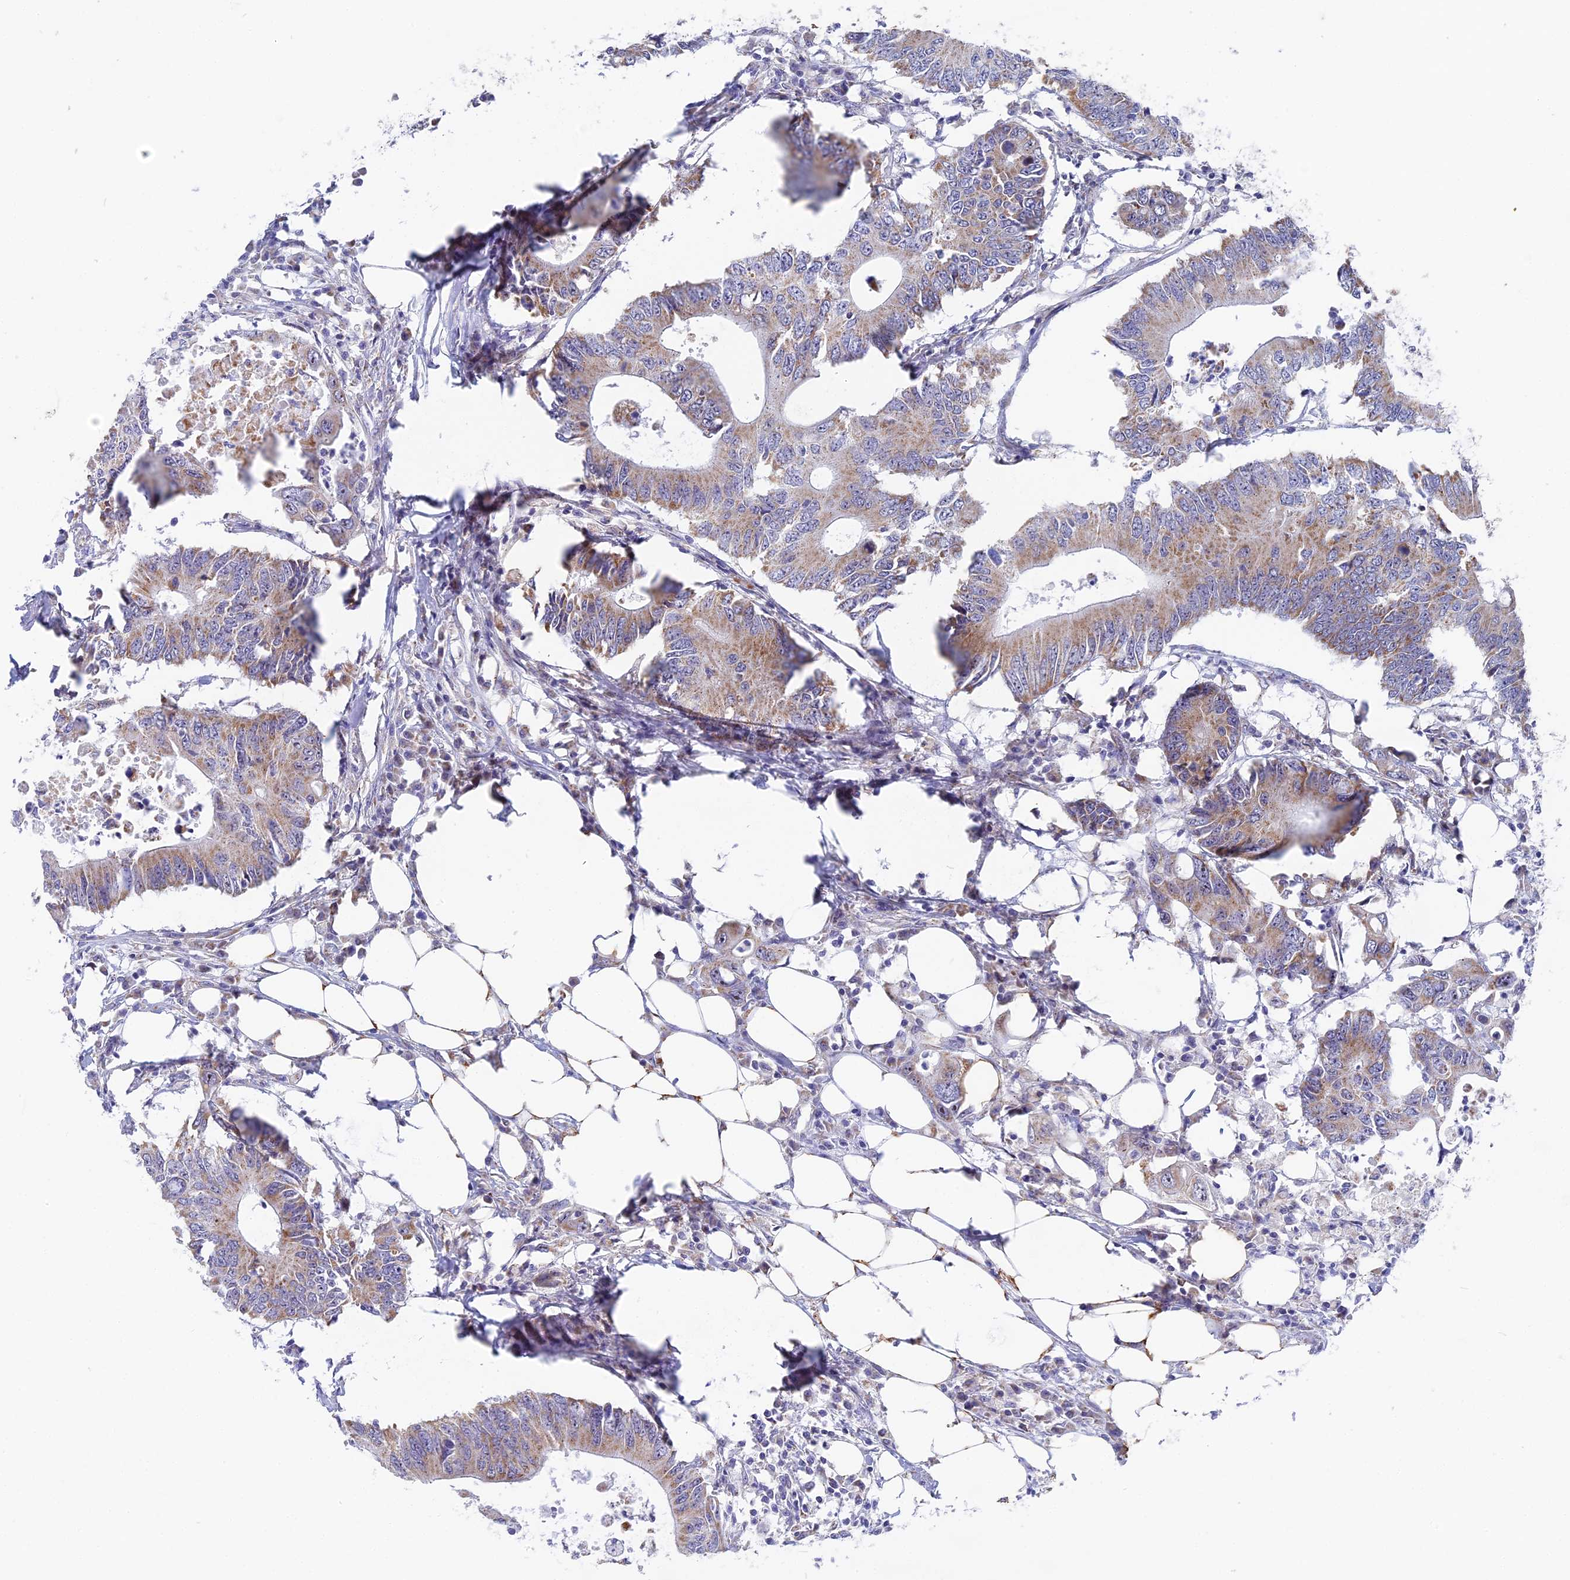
{"staining": {"intensity": "weak", "quantity": "25%-75%", "location": "cytoplasmic/membranous"}, "tissue": "colorectal cancer", "cell_type": "Tumor cells", "image_type": "cancer", "snomed": [{"axis": "morphology", "description": "Adenocarcinoma, NOS"}, {"axis": "topography", "description": "Colon"}], "caption": "The histopathology image reveals staining of colorectal adenocarcinoma, revealing weak cytoplasmic/membranous protein staining (brown color) within tumor cells. (DAB (3,3'-diaminobenzidine) = brown stain, brightfield microscopy at high magnification).", "gene": "DTWD1", "patient": {"sex": "male", "age": 71}}